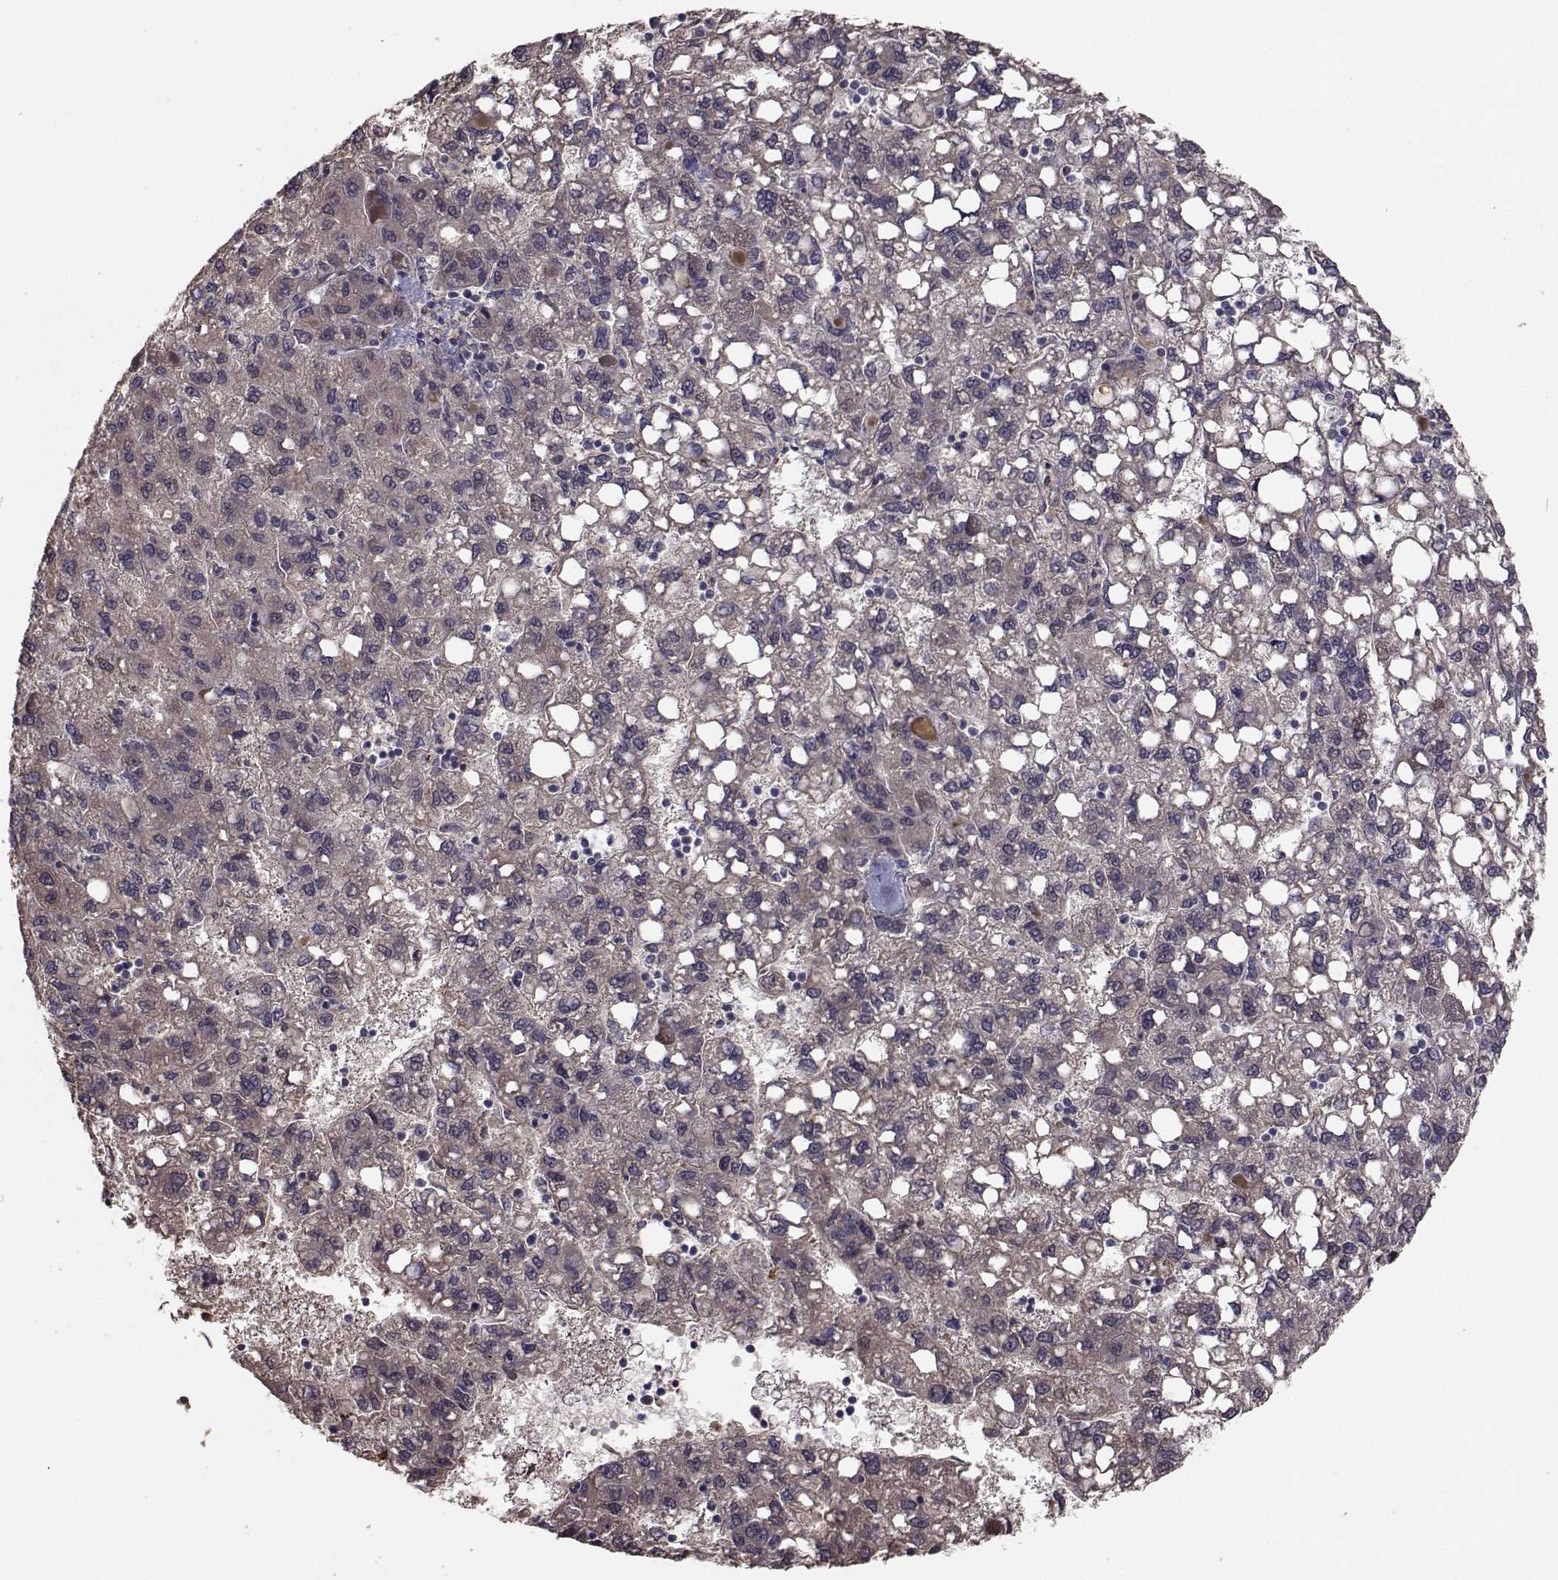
{"staining": {"intensity": "weak", "quantity": "25%-75%", "location": "cytoplasmic/membranous"}, "tissue": "liver cancer", "cell_type": "Tumor cells", "image_type": "cancer", "snomed": [{"axis": "morphology", "description": "Carcinoma, Hepatocellular, NOS"}, {"axis": "topography", "description": "Liver"}], "caption": "The micrograph displays immunohistochemical staining of liver hepatocellular carcinoma. There is weak cytoplasmic/membranous staining is present in approximately 25%-75% of tumor cells. Immunohistochemistry (ihc) stains the protein in brown and the nuclei are stained blue.", "gene": "TRIP10", "patient": {"sex": "female", "age": 82}}